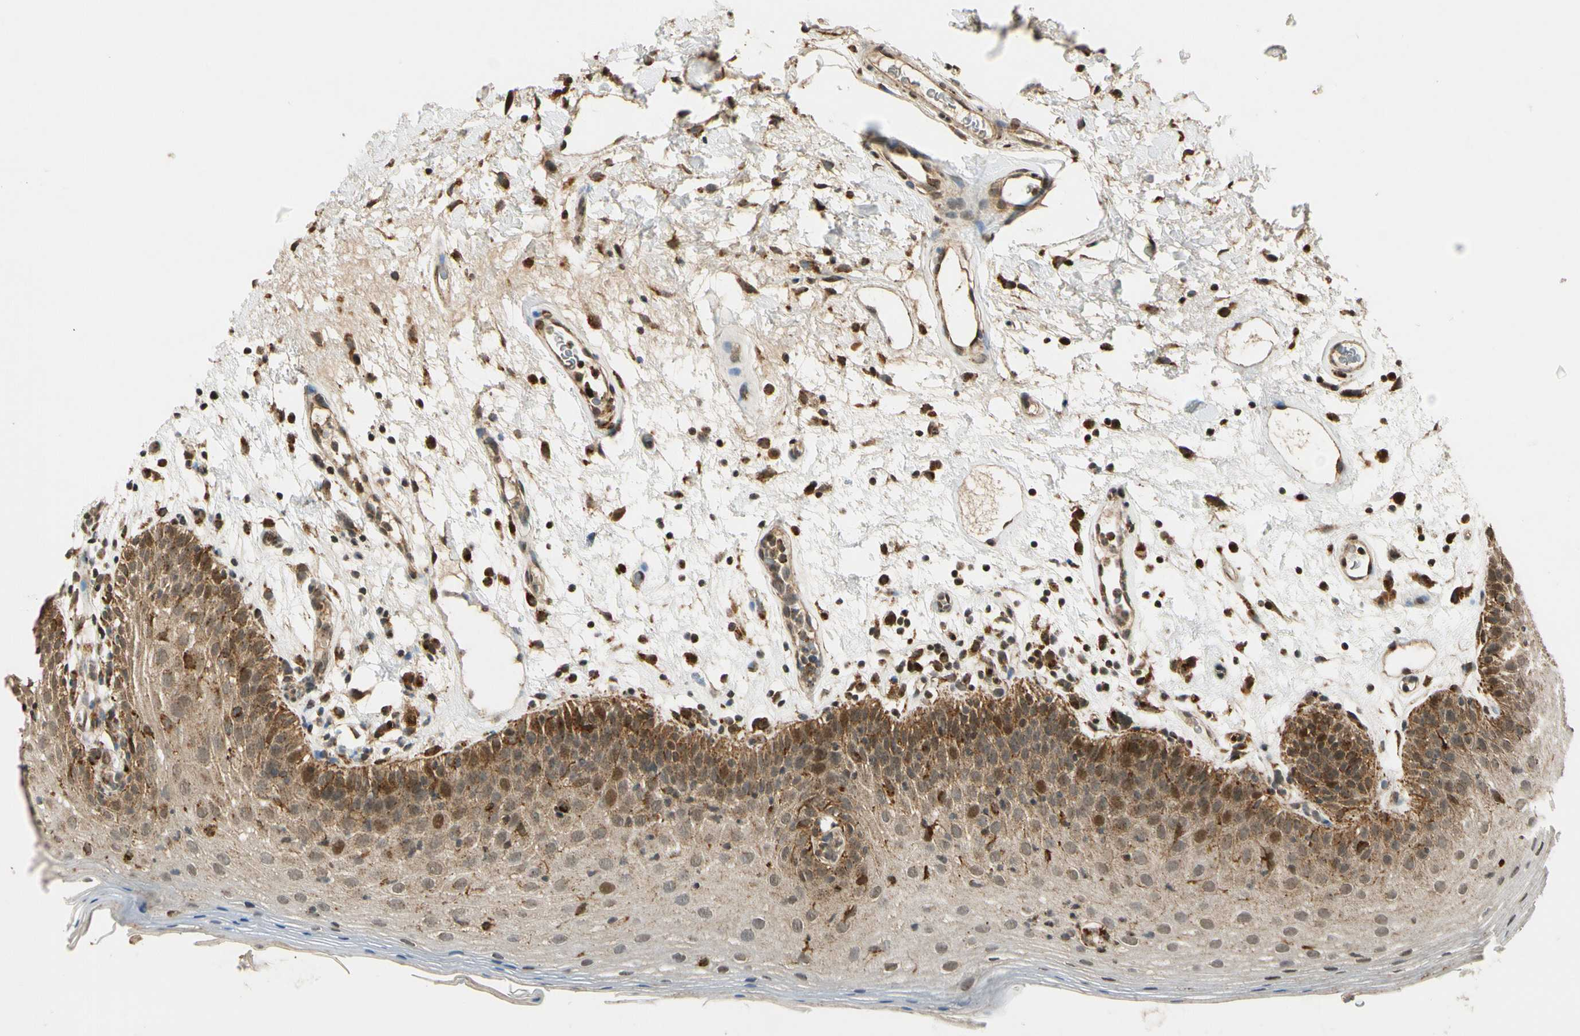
{"staining": {"intensity": "moderate", "quantity": "25%-75%", "location": "cytoplasmic/membranous,nuclear"}, "tissue": "oral mucosa", "cell_type": "Squamous epithelial cells", "image_type": "normal", "snomed": [{"axis": "morphology", "description": "Normal tissue, NOS"}, {"axis": "morphology", "description": "Squamous cell carcinoma, NOS"}, {"axis": "topography", "description": "Skeletal muscle"}, {"axis": "topography", "description": "Oral tissue"}, {"axis": "topography", "description": "Head-Neck"}], "caption": "Oral mucosa stained with DAB (3,3'-diaminobenzidine) IHC demonstrates medium levels of moderate cytoplasmic/membranous,nuclear positivity in approximately 25%-75% of squamous epithelial cells. (Stains: DAB in brown, nuclei in blue, Microscopy: brightfield microscopy at high magnification).", "gene": "LAMTOR1", "patient": {"sex": "male", "age": 71}}